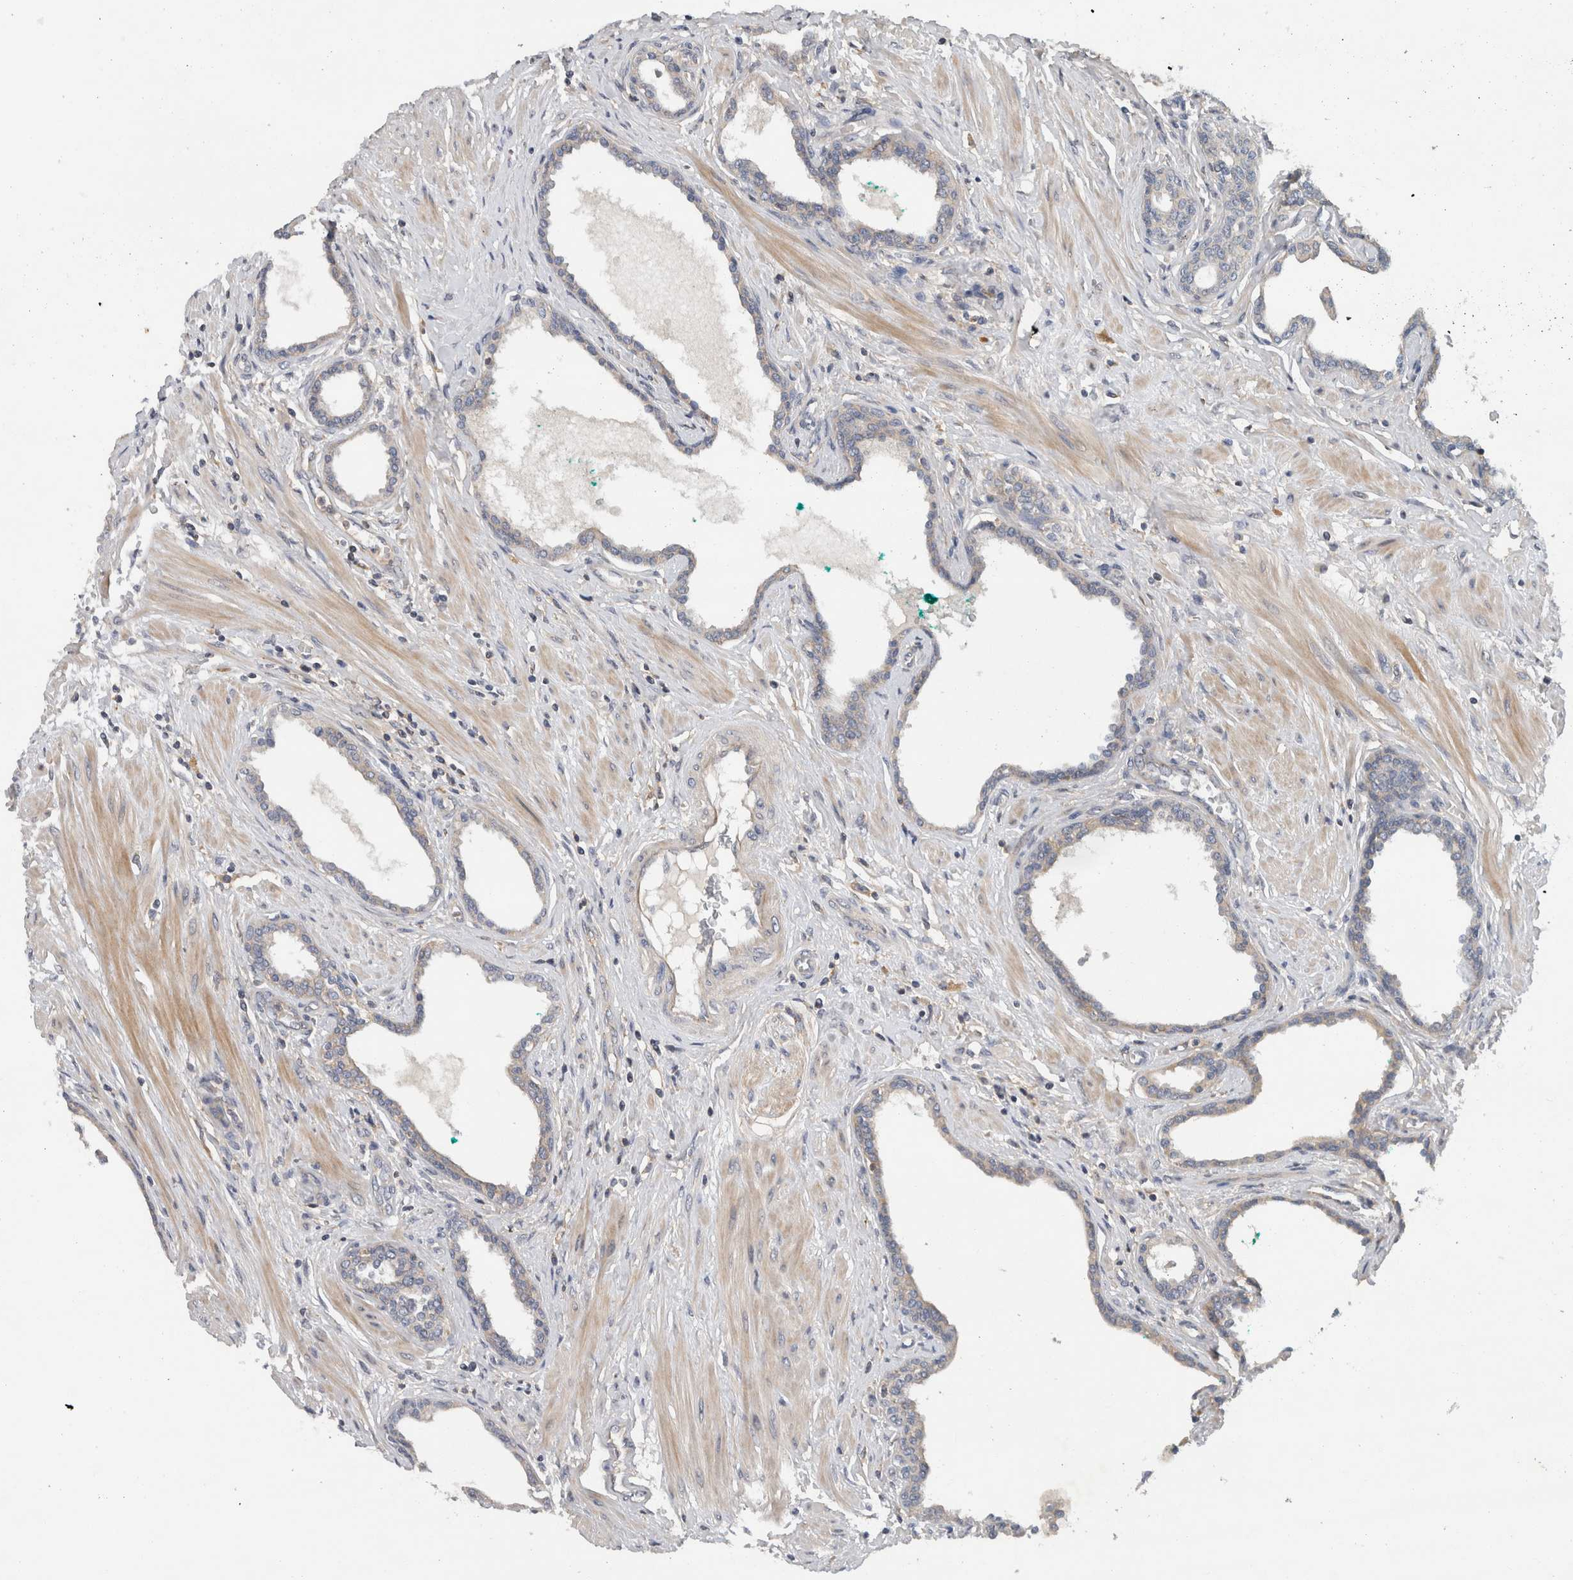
{"staining": {"intensity": "negative", "quantity": "none", "location": "none"}, "tissue": "prostate cancer", "cell_type": "Tumor cells", "image_type": "cancer", "snomed": [{"axis": "morphology", "description": "Adenocarcinoma, High grade"}, {"axis": "topography", "description": "Prostate"}], "caption": "A micrograph of adenocarcinoma (high-grade) (prostate) stained for a protein displays no brown staining in tumor cells.", "gene": "SCARA5", "patient": {"sex": "male", "age": 52}}